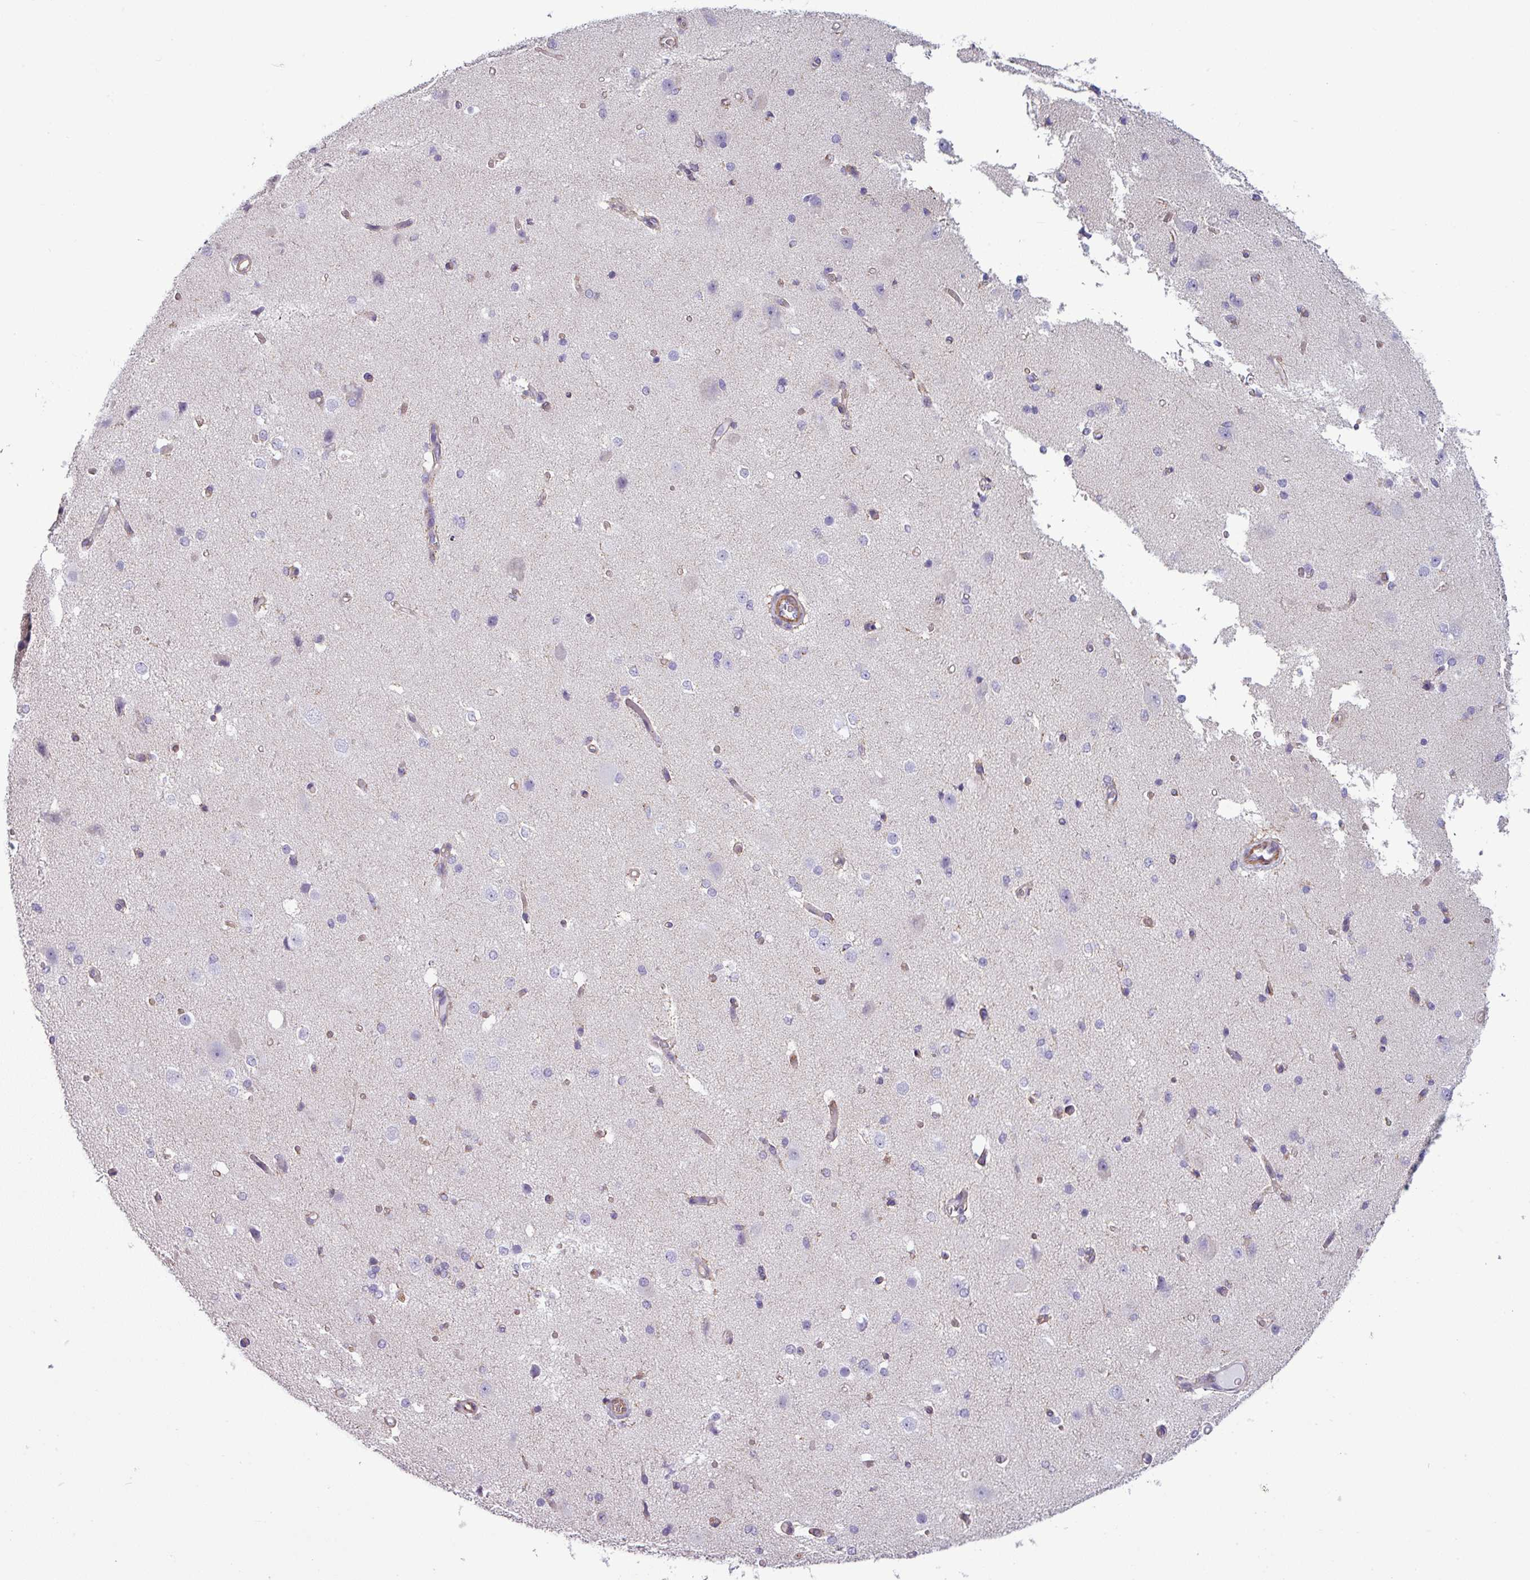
{"staining": {"intensity": "moderate", "quantity": "<25%", "location": "cytoplasmic/membranous"}, "tissue": "cerebral cortex", "cell_type": "Endothelial cells", "image_type": "normal", "snomed": [{"axis": "morphology", "description": "Normal tissue, NOS"}, {"axis": "morphology", "description": "Inflammation, NOS"}, {"axis": "topography", "description": "Cerebral cortex"}], "caption": "Unremarkable cerebral cortex was stained to show a protein in brown. There is low levels of moderate cytoplasmic/membranous staining in about <25% of endothelial cells.", "gene": "BTN2A2", "patient": {"sex": "male", "age": 6}}